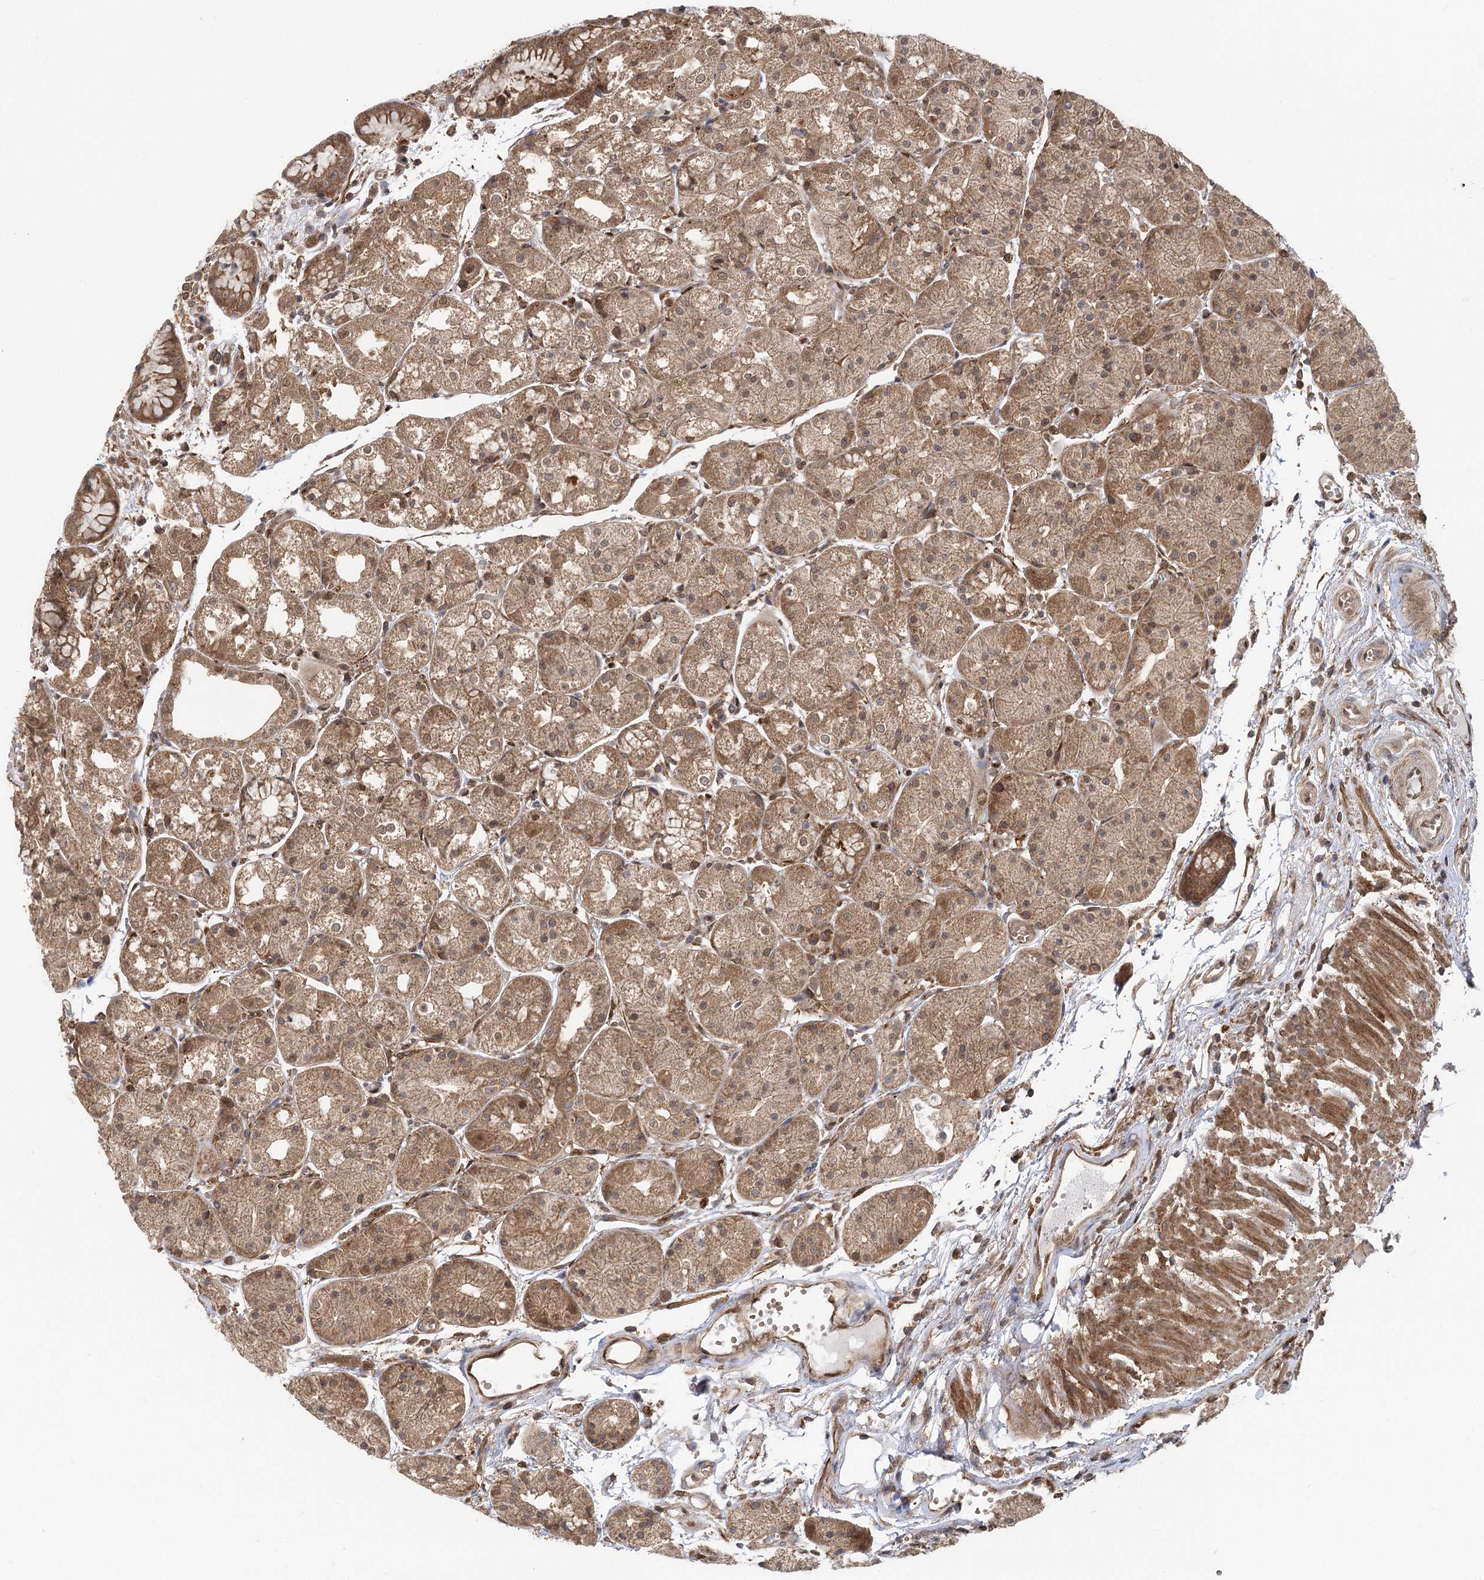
{"staining": {"intensity": "moderate", "quantity": ">75%", "location": "cytoplasmic/membranous"}, "tissue": "stomach", "cell_type": "Glandular cells", "image_type": "normal", "snomed": [{"axis": "morphology", "description": "Normal tissue, NOS"}, {"axis": "topography", "description": "Stomach, upper"}], "caption": "The photomicrograph exhibits staining of benign stomach, revealing moderate cytoplasmic/membranous protein positivity (brown color) within glandular cells. (DAB IHC, brown staining for protein, blue staining for nuclei).", "gene": "C12orf4", "patient": {"sex": "male", "age": 72}}